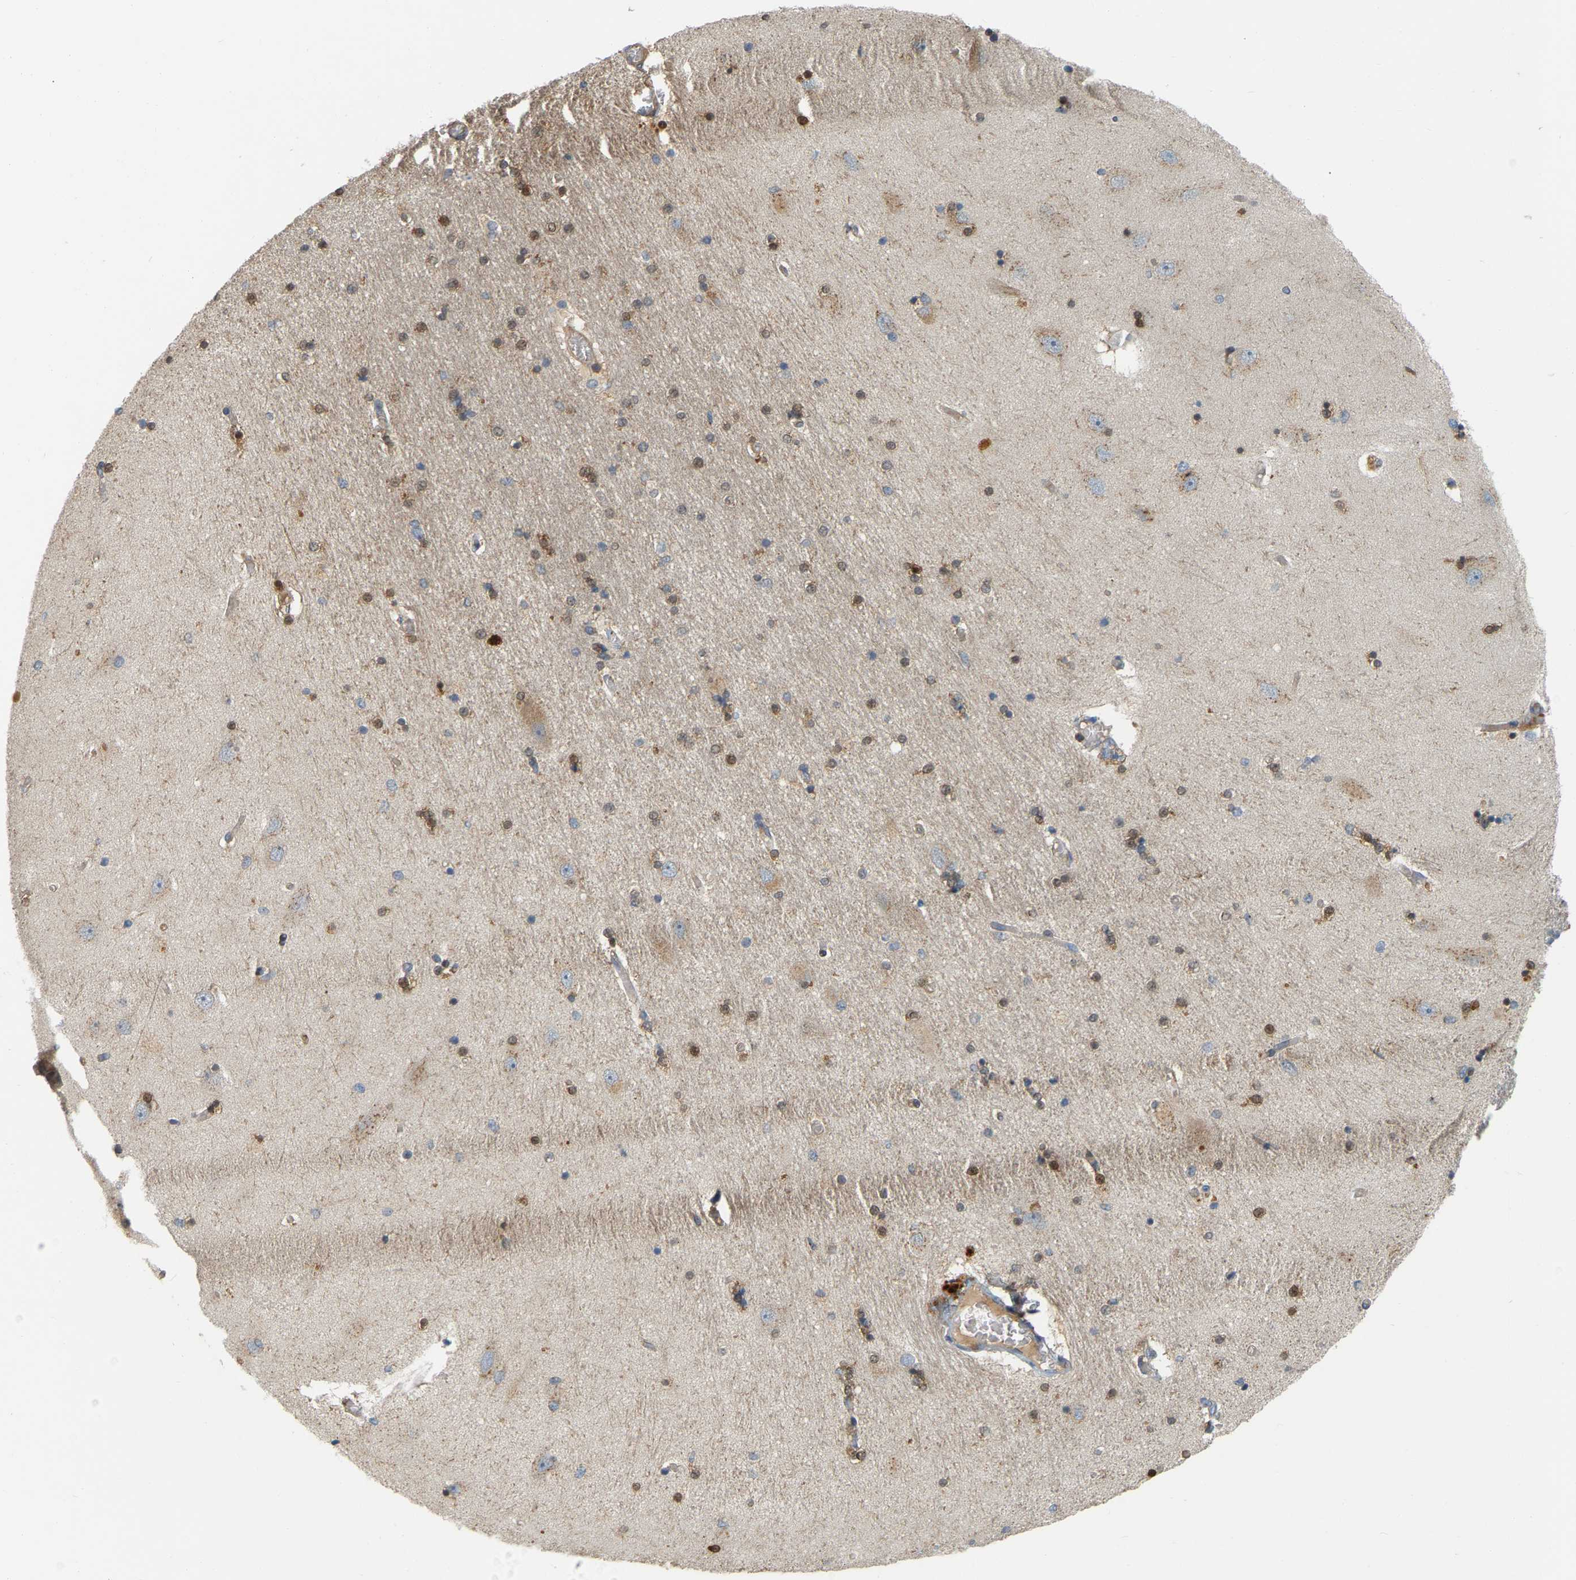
{"staining": {"intensity": "moderate", "quantity": "<25%", "location": "cytoplasmic/membranous,nuclear"}, "tissue": "hippocampus", "cell_type": "Glial cells", "image_type": "normal", "snomed": [{"axis": "morphology", "description": "Normal tissue, NOS"}, {"axis": "topography", "description": "Hippocampus"}], "caption": "High-magnification brightfield microscopy of normal hippocampus stained with DAB (3,3'-diaminobenzidine) (brown) and counterstained with hematoxylin (blue). glial cells exhibit moderate cytoplasmic/membranous,nuclear staining is present in about<25% of cells. (IHC, brightfield microscopy, high magnification).", "gene": "AKAP13", "patient": {"sex": "female", "age": 54}}